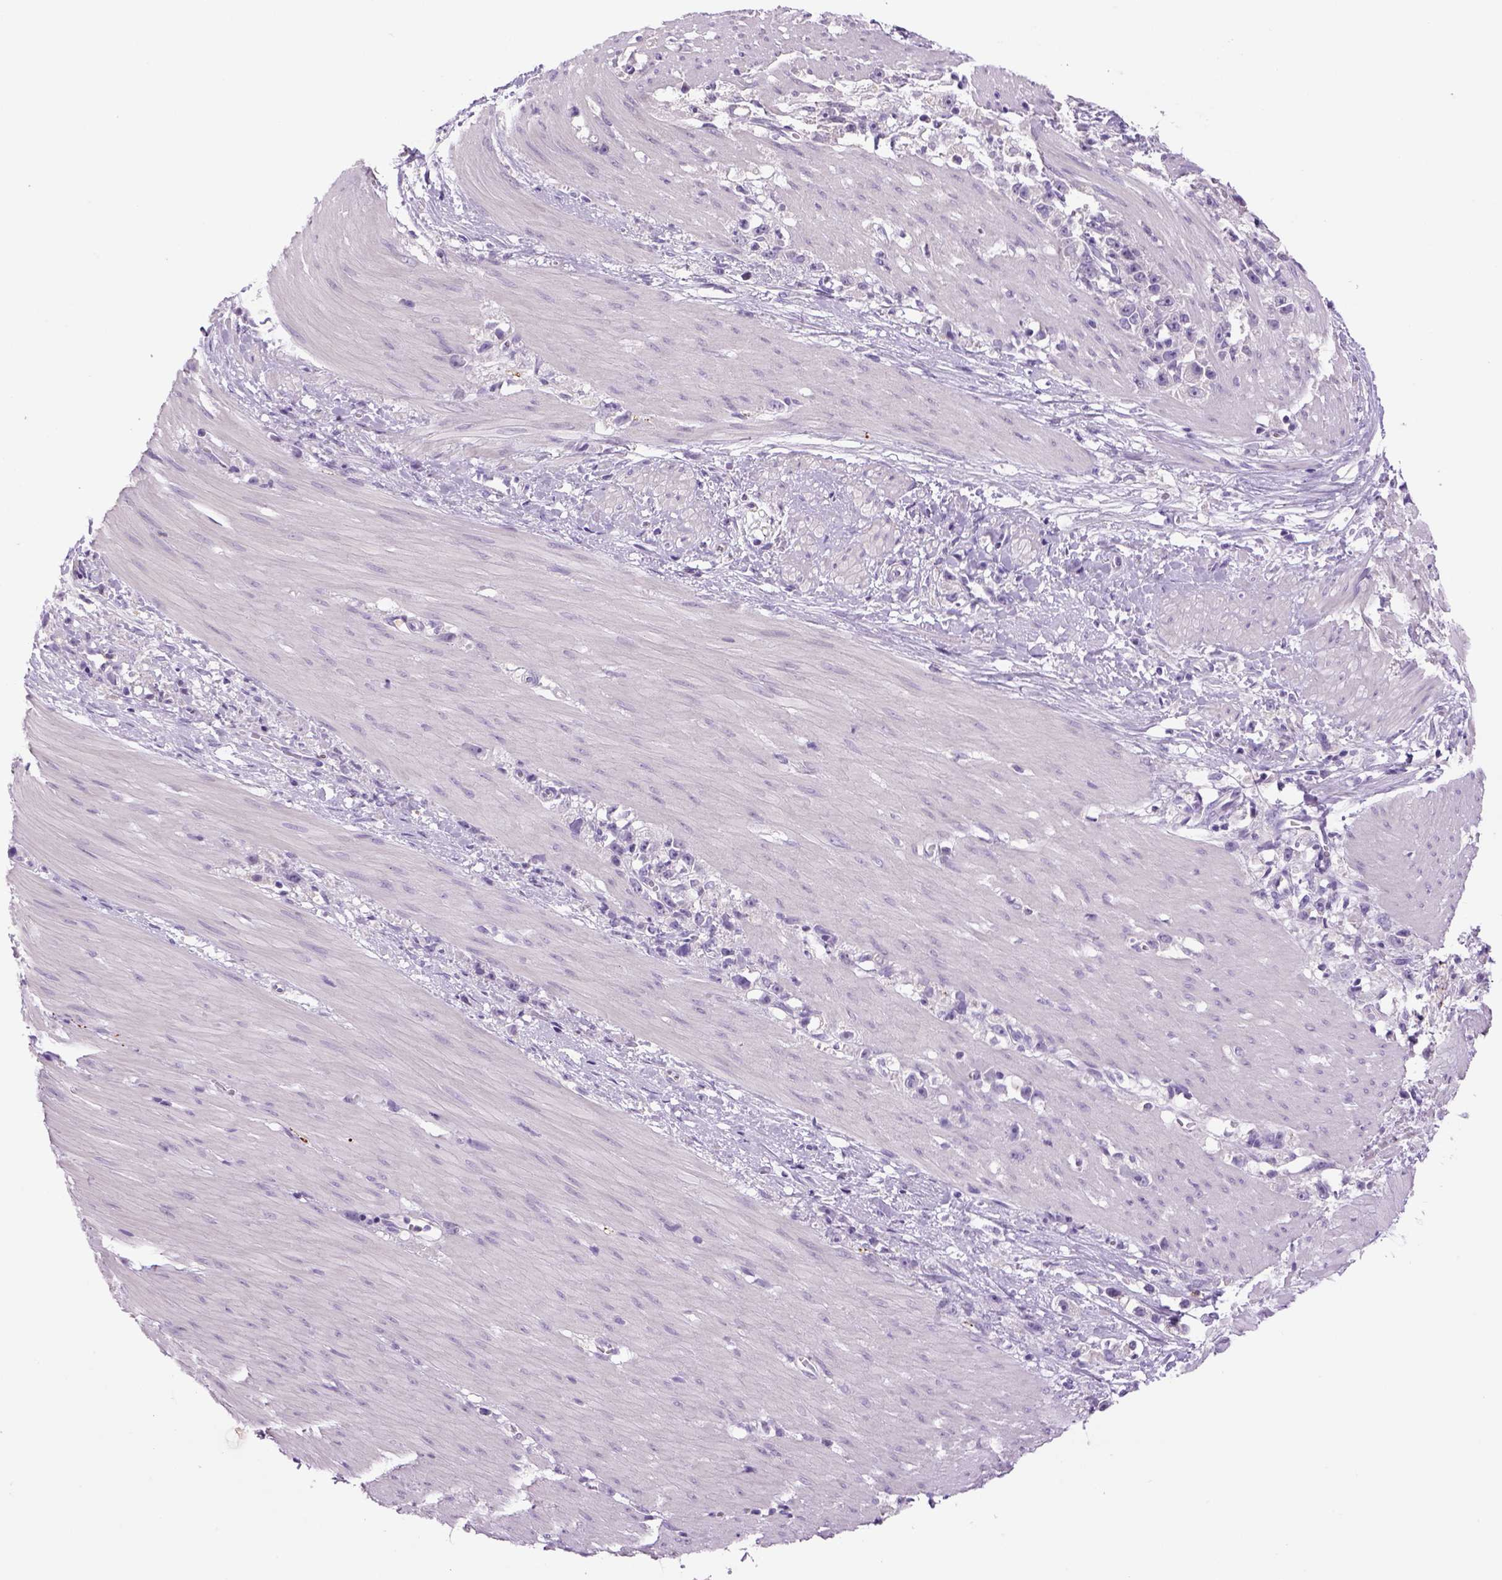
{"staining": {"intensity": "negative", "quantity": "none", "location": "none"}, "tissue": "stomach cancer", "cell_type": "Tumor cells", "image_type": "cancer", "snomed": [{"axis": "morphology", "description": "Adenocarcinoma, NOS"}, {"axis": "topography", "description": "Stomach"}], "caption": "An image of human stomach cancer is negative for staining in tumor cells.", "gene": "DBH", "patient": {"sex": "female", "age": 59}}